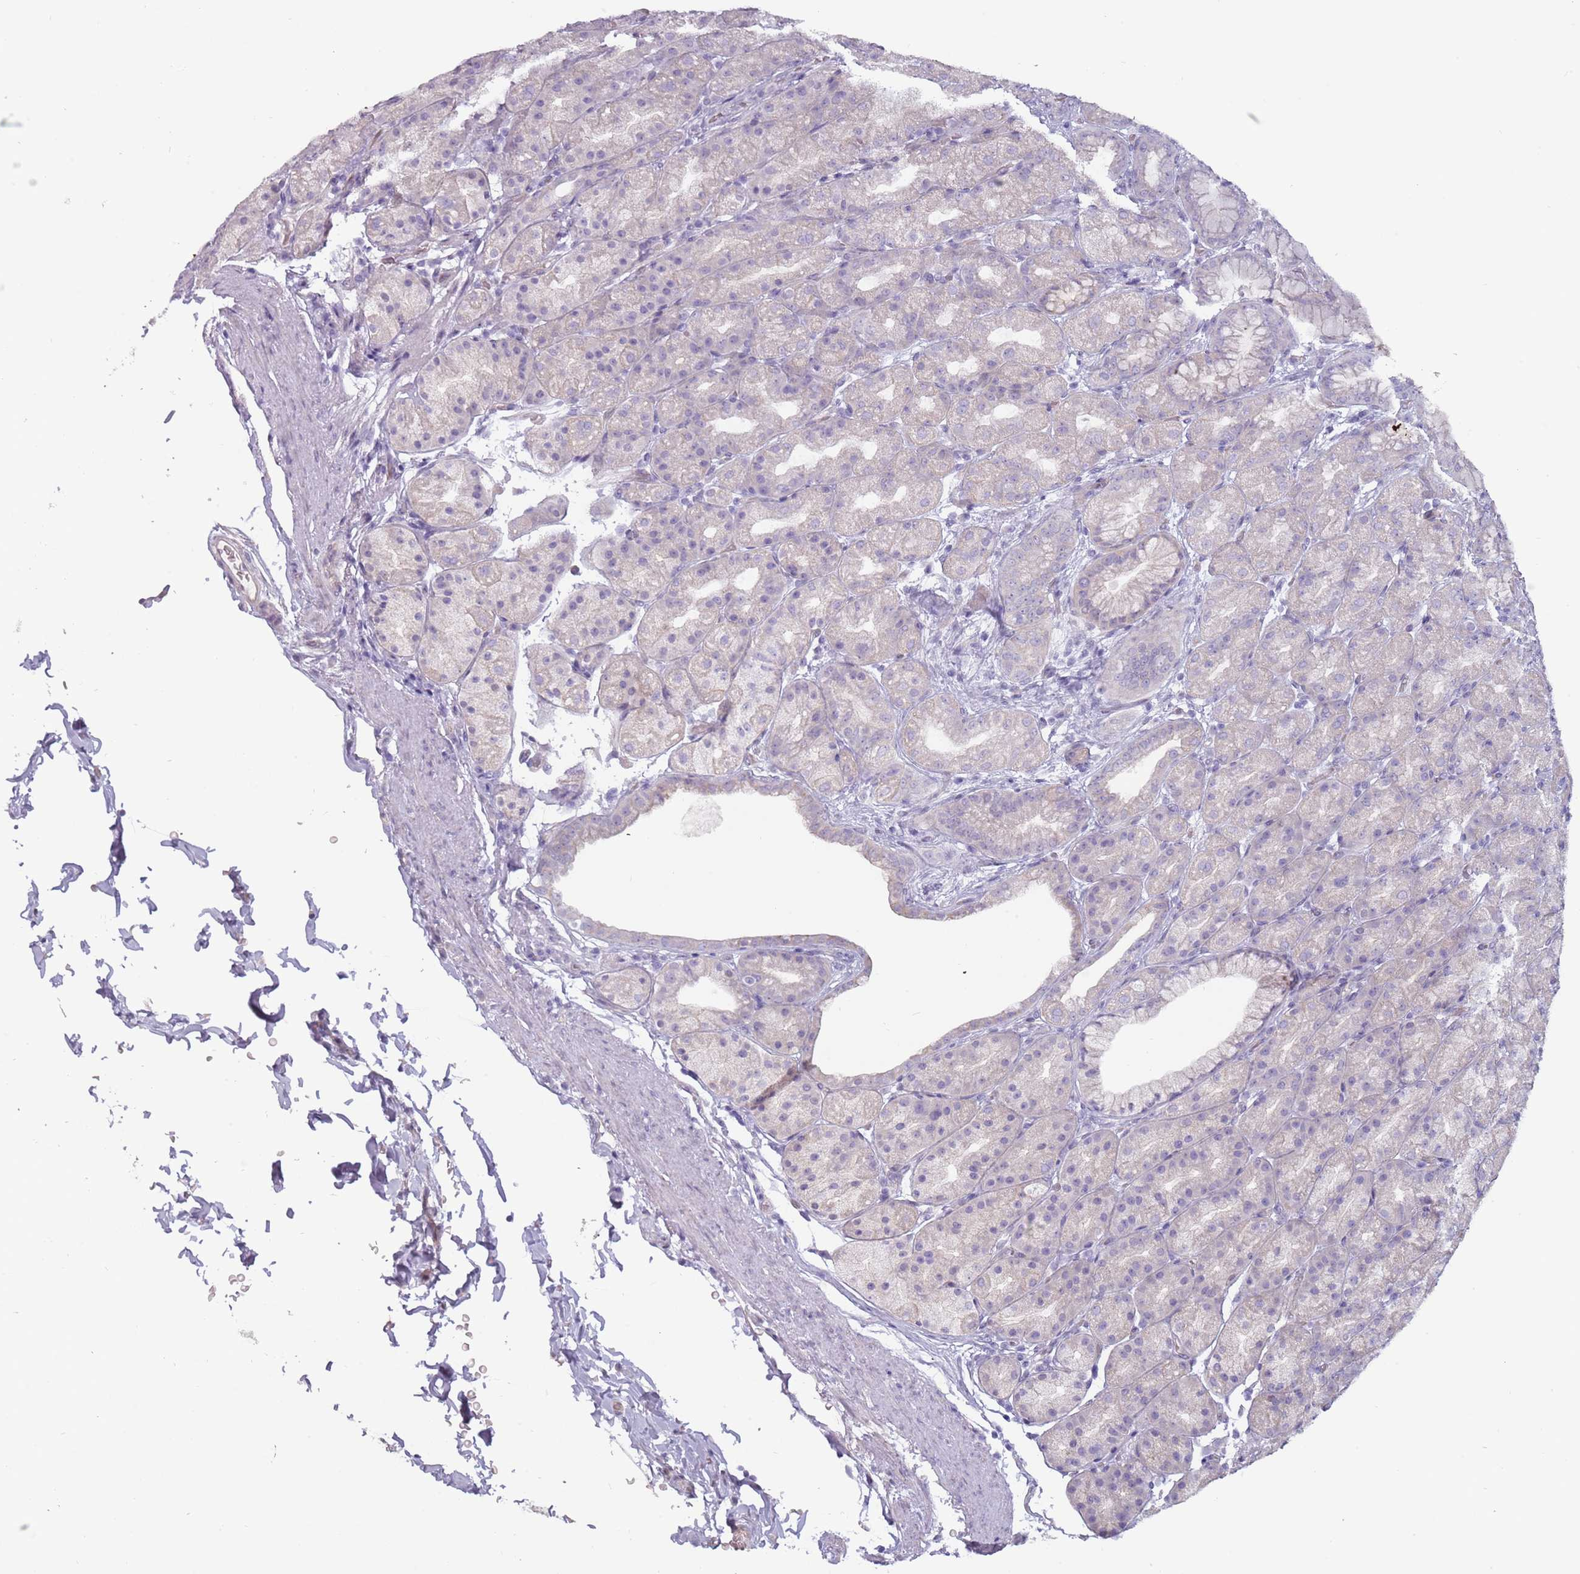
{"staining": {"intensity": "negative", "quantity": "none", "location": "none"}, "tissue": "stomach", "cell_type": "Glandular cells", "image_type": "normal", "snomed": [{"axis": "morphology", "description": "Normal tissue, NOS"}, {"axis": "topography", "description": "Stomach, upper"}, {"axis": "topography", "description": "Stomach"}], "caption": "A micrograph of stomach stained for a protein displays no brown staining in glandular cells. (DAB (3,3'-diaminobenzidine) immunohistochemistry with hematoxylin counter stain).", "gene": "RFX2", "patient": {"sex": "male", "age": 68}}